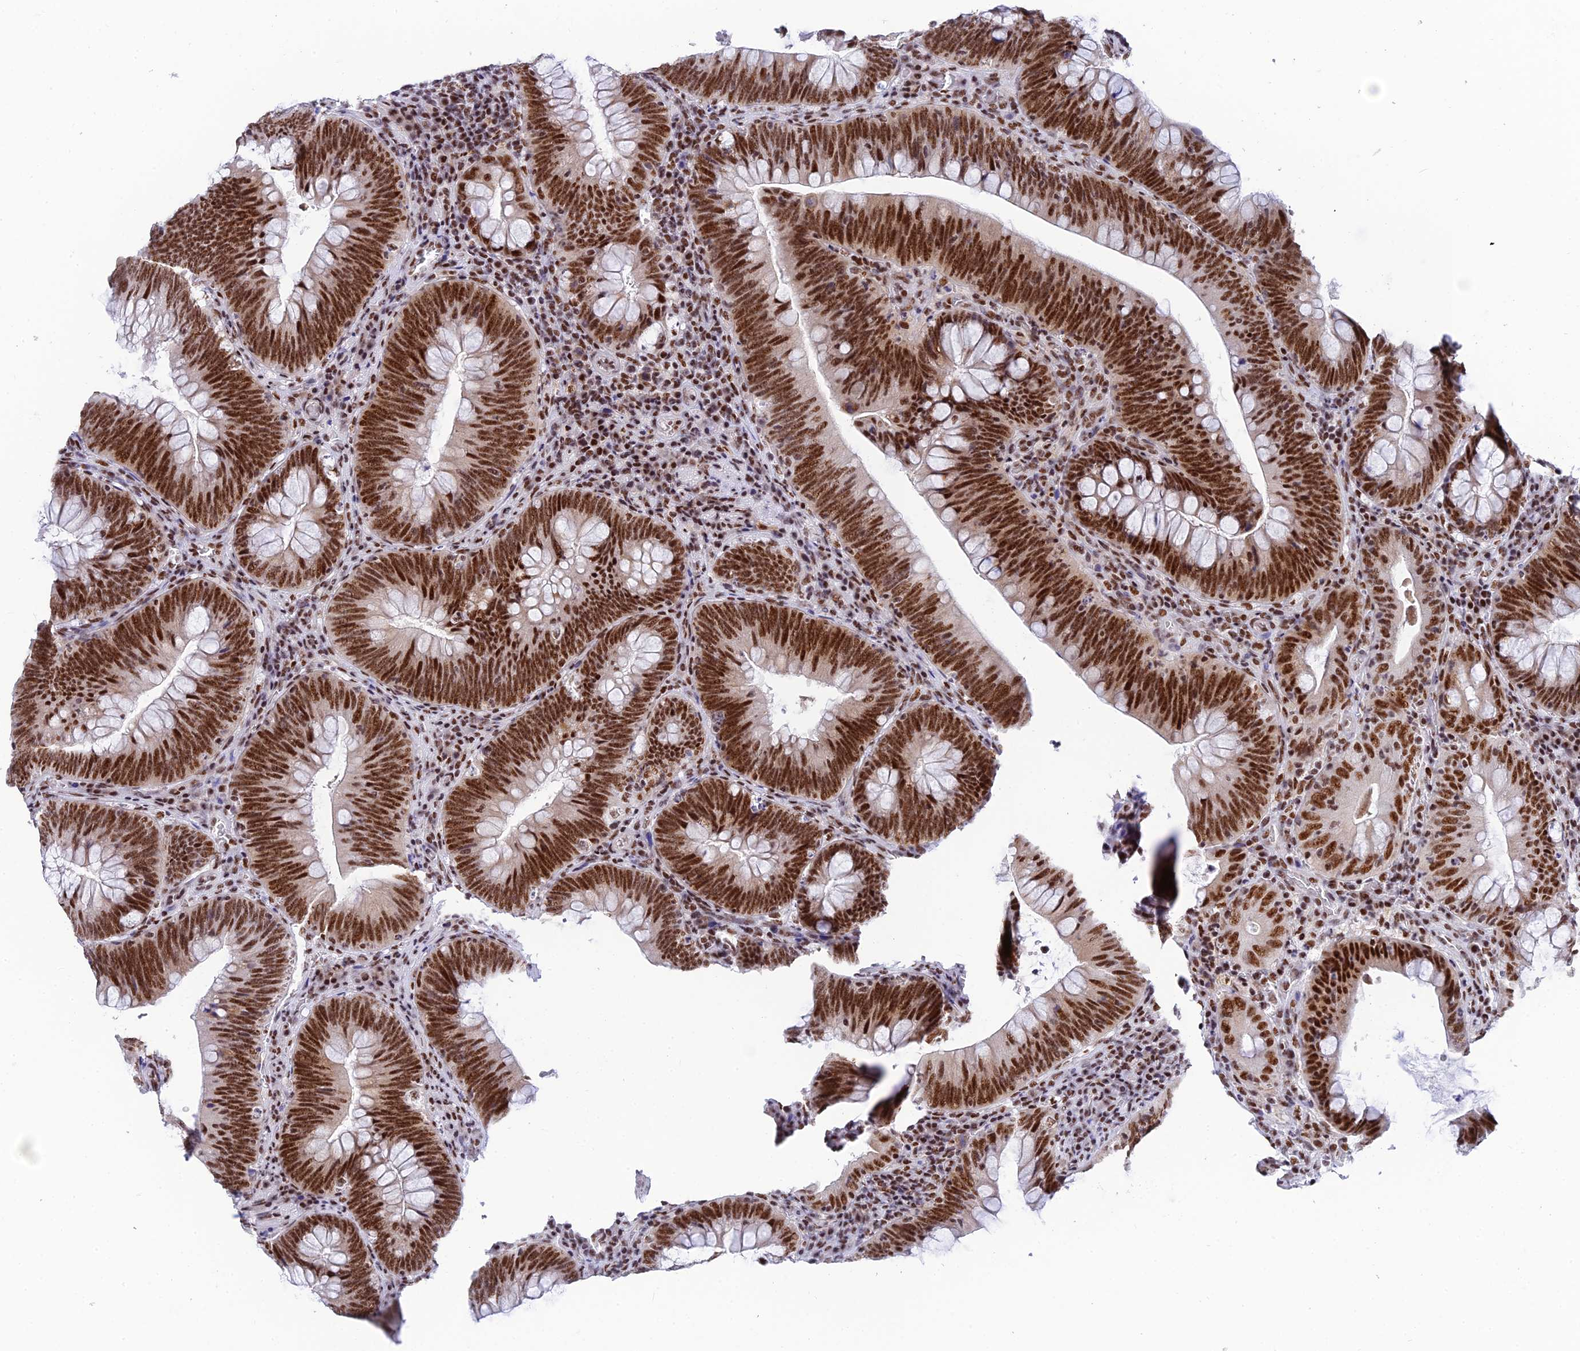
{"staining": {"intensity": "strong", "quantity": ">75%", "location": "nuclear"}, "tissue": "colorectal cancer", "cell_type": "Tumor cells", "image_type": "cancer", "snomed": [{"axis": "morphology", "description": "Normal tissue, NOS"}, {"axis": "topography", "description": "Colon"}], "caption": "Colorectal cancer stained with DAB (3,3'-diaminobenzidine) immunohistochemistry (IHC) demonstrates high levels of strong nuclear expression in about >75% of tumor cells. (Stains: DAB (3,3'-diaminobenzidine) in brown, nuclei in blue, Microscopy: brightfield microscopy at high magnification).", "gene": "USP22", "patient": {"sex": "female", "age": 82}}